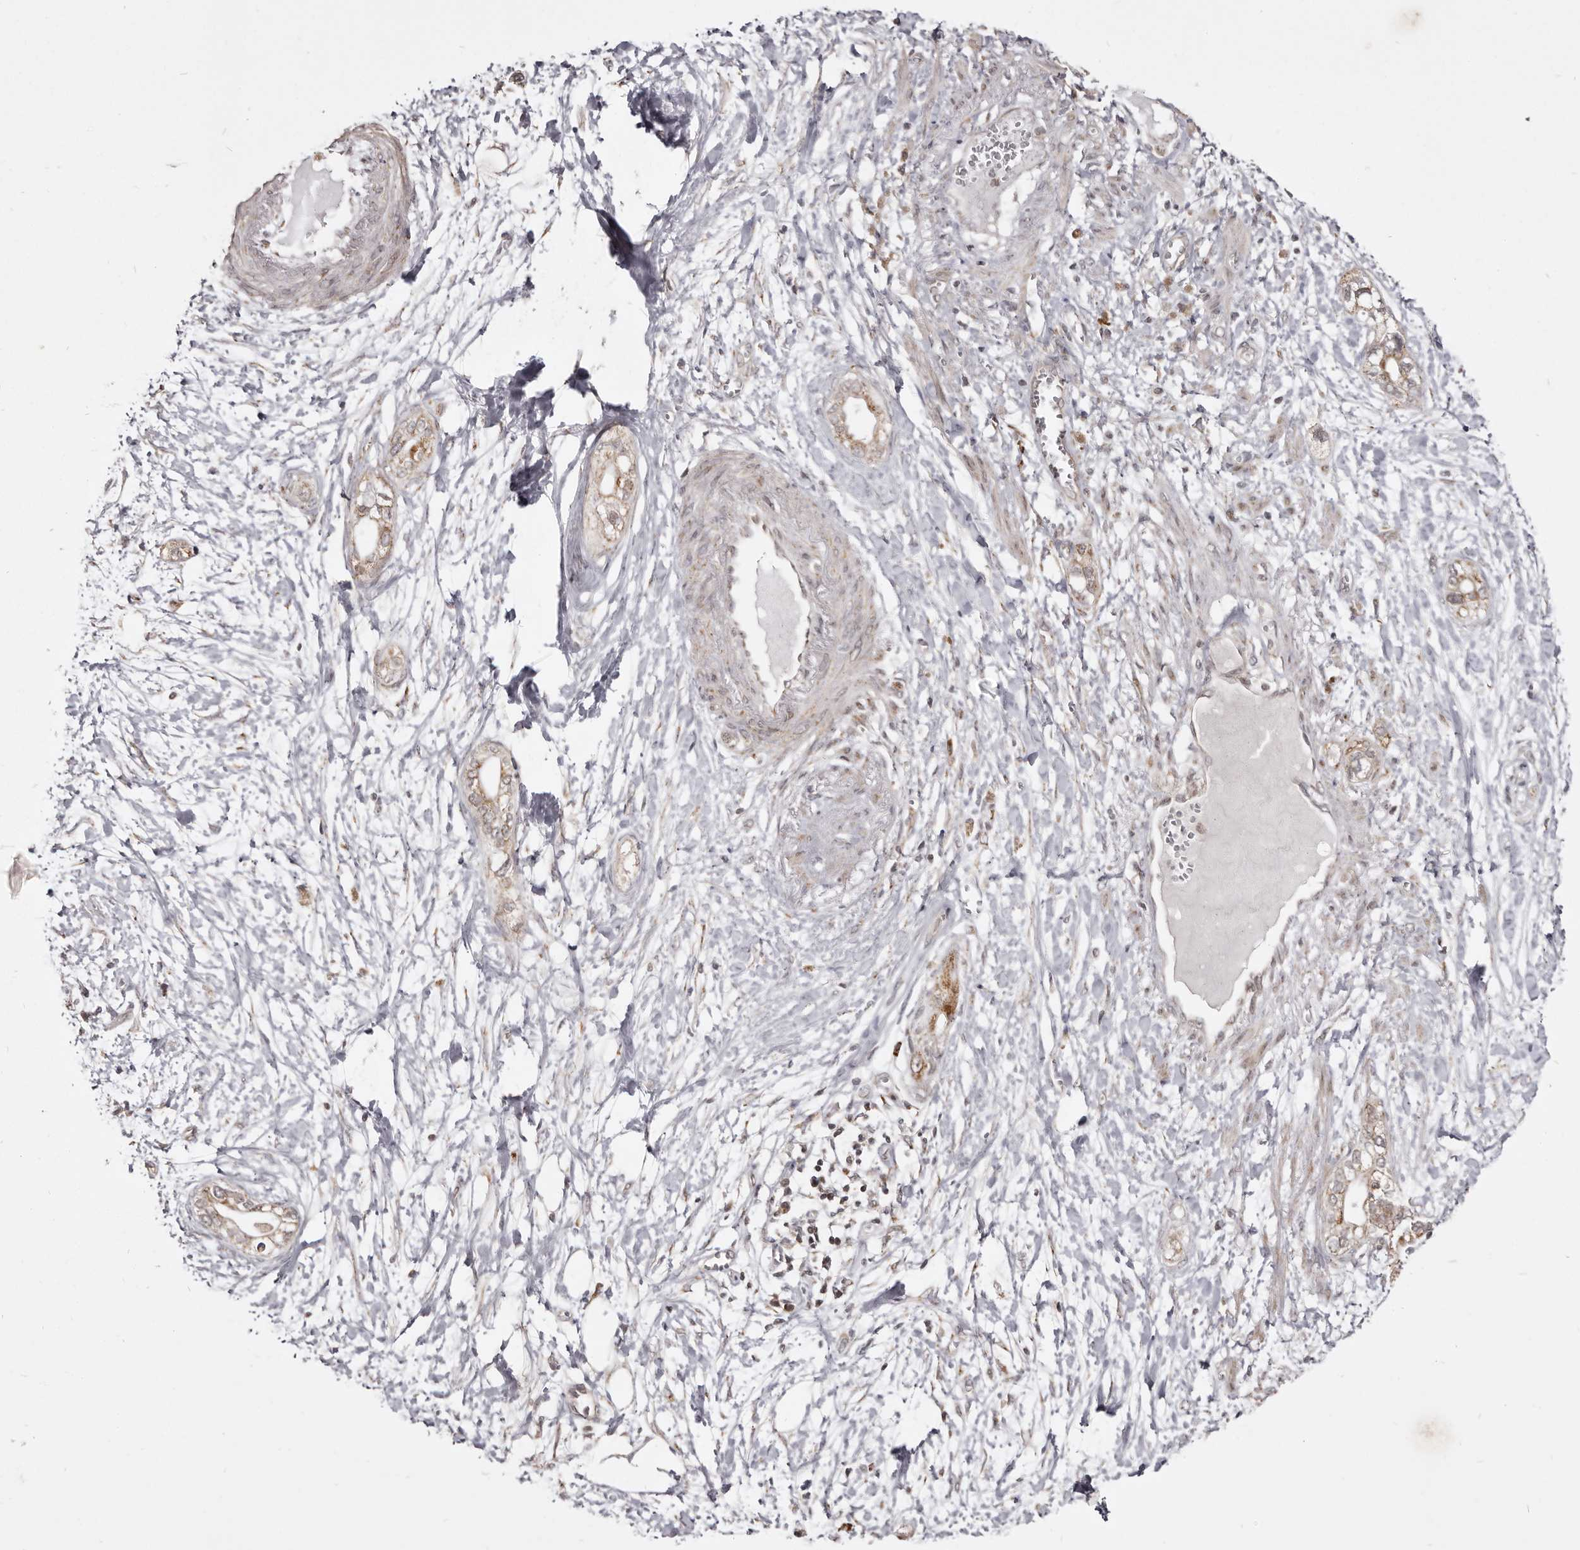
{"staining": {"intensity": "moderate", "quantity": "<25%", "location": "cytoplasmic/membranous"}, "tissue": "pancreatic cancer", "cell_type": "Tumor cells", "image_type": "cancer", "snomed": [{"axis": "morphology", "description": "Adenocarcinoma, NOS"}, {"axis": "topography", "description": "Pancreas"}], "caption": "Immunohistochemical staining of pancreatic cancer (adenocarcinoma) reveals moderate cytoplasmic/membranous protein expression in approximately <25% of tumor cells.", "gene": "THUMPD1", "patient": {"sex": "male", "age": 68}}